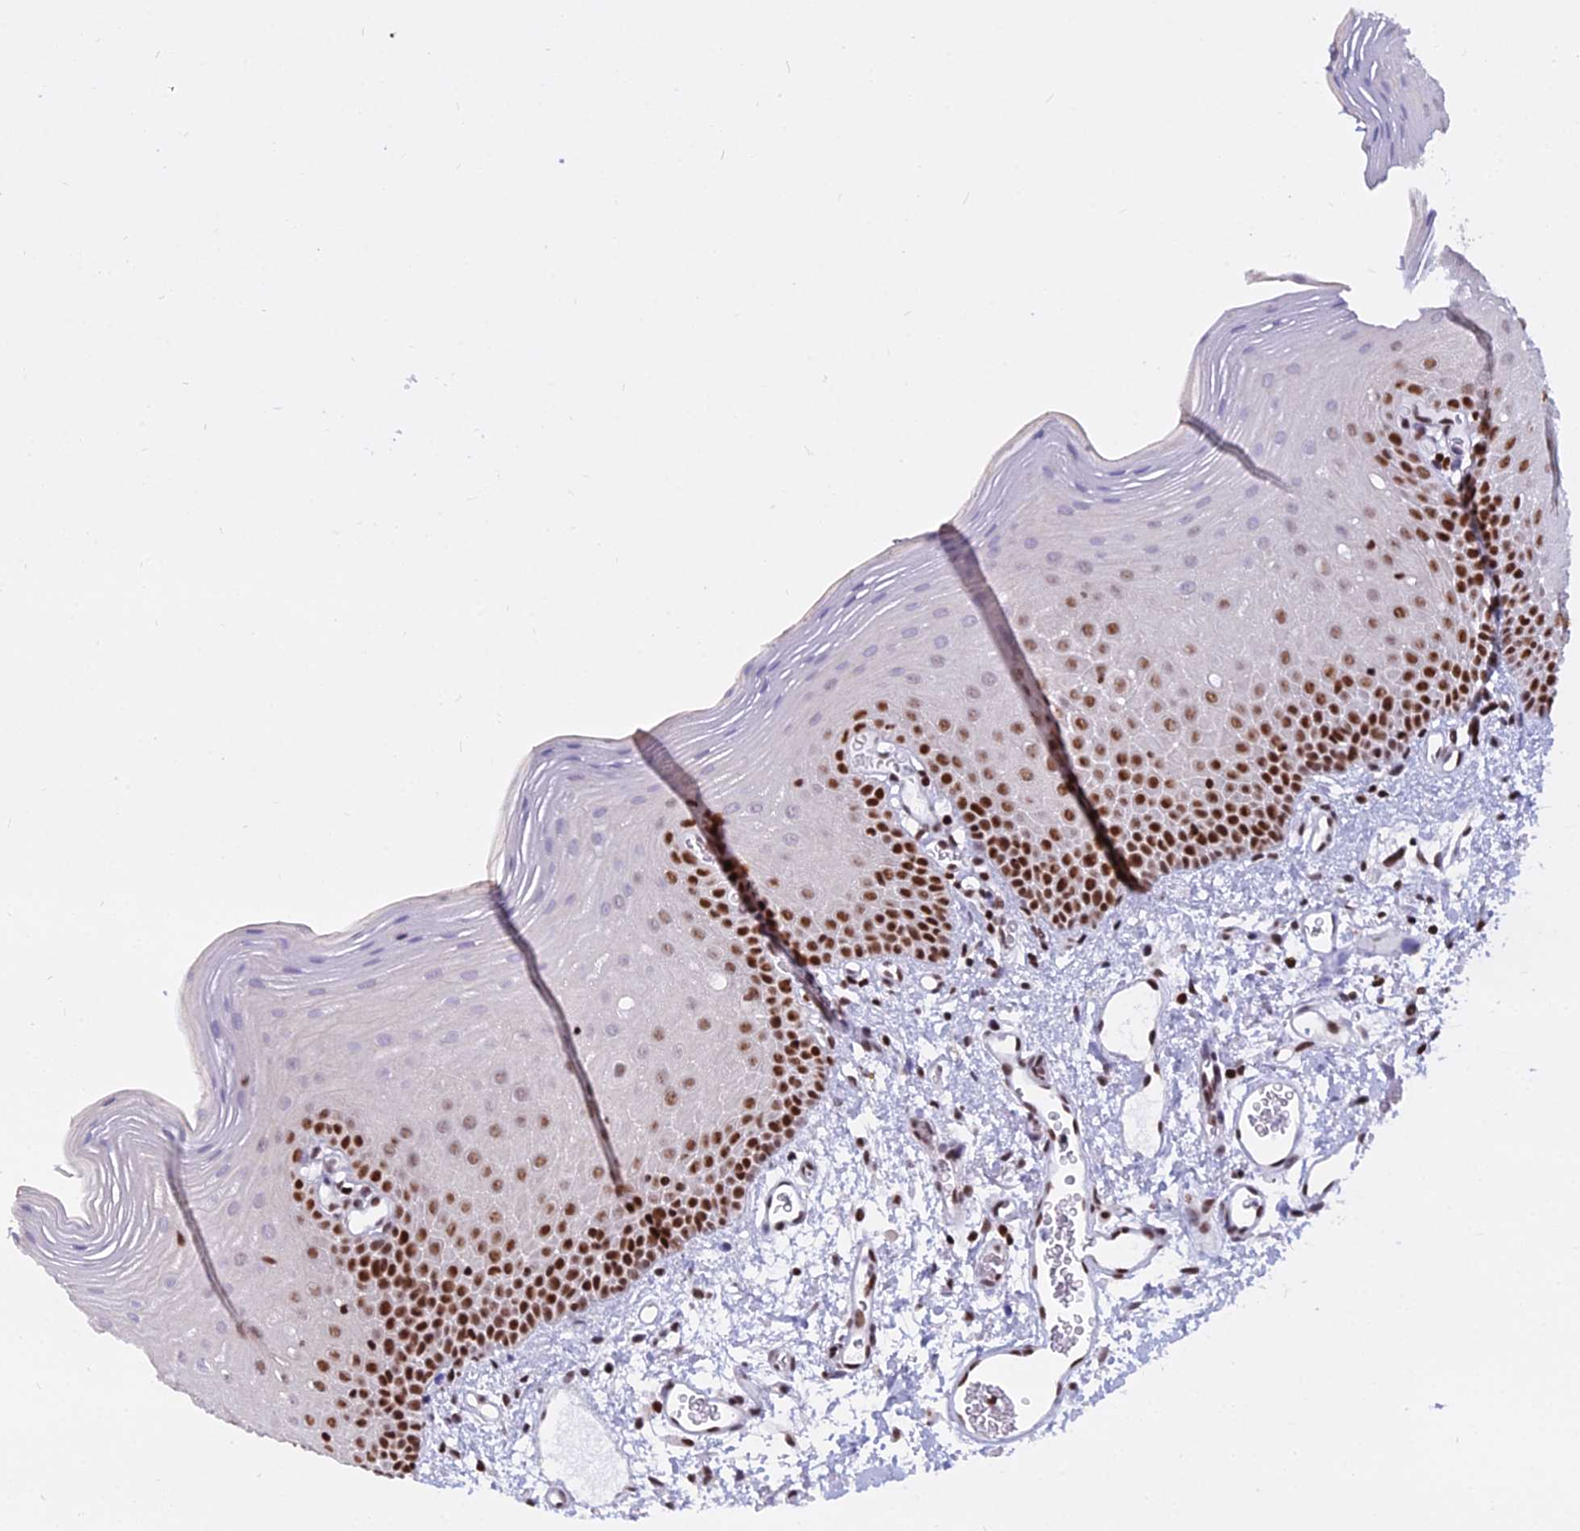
{"staining": {"intensity": "strong", "quantity": "25%-75%", "location": "nuclear"}, "tissue": "oral mucosa", "cell_type": "Squamous epithelial cells", "image_type": "normal", "snomed": [{"axis": "morphology", "description": "Normal tissue, NOS"}, {"axis": "topography", "description": "Oral tissue"}], "caption": "About 25%-75% of squamous epithelial cells in benign oral mucosa demonstrate strong nuclear protein positivity as visualized by brown immunohistochemical staining.", "gene": "PARP1", "patient": {"sex": "female", "age": 70}}